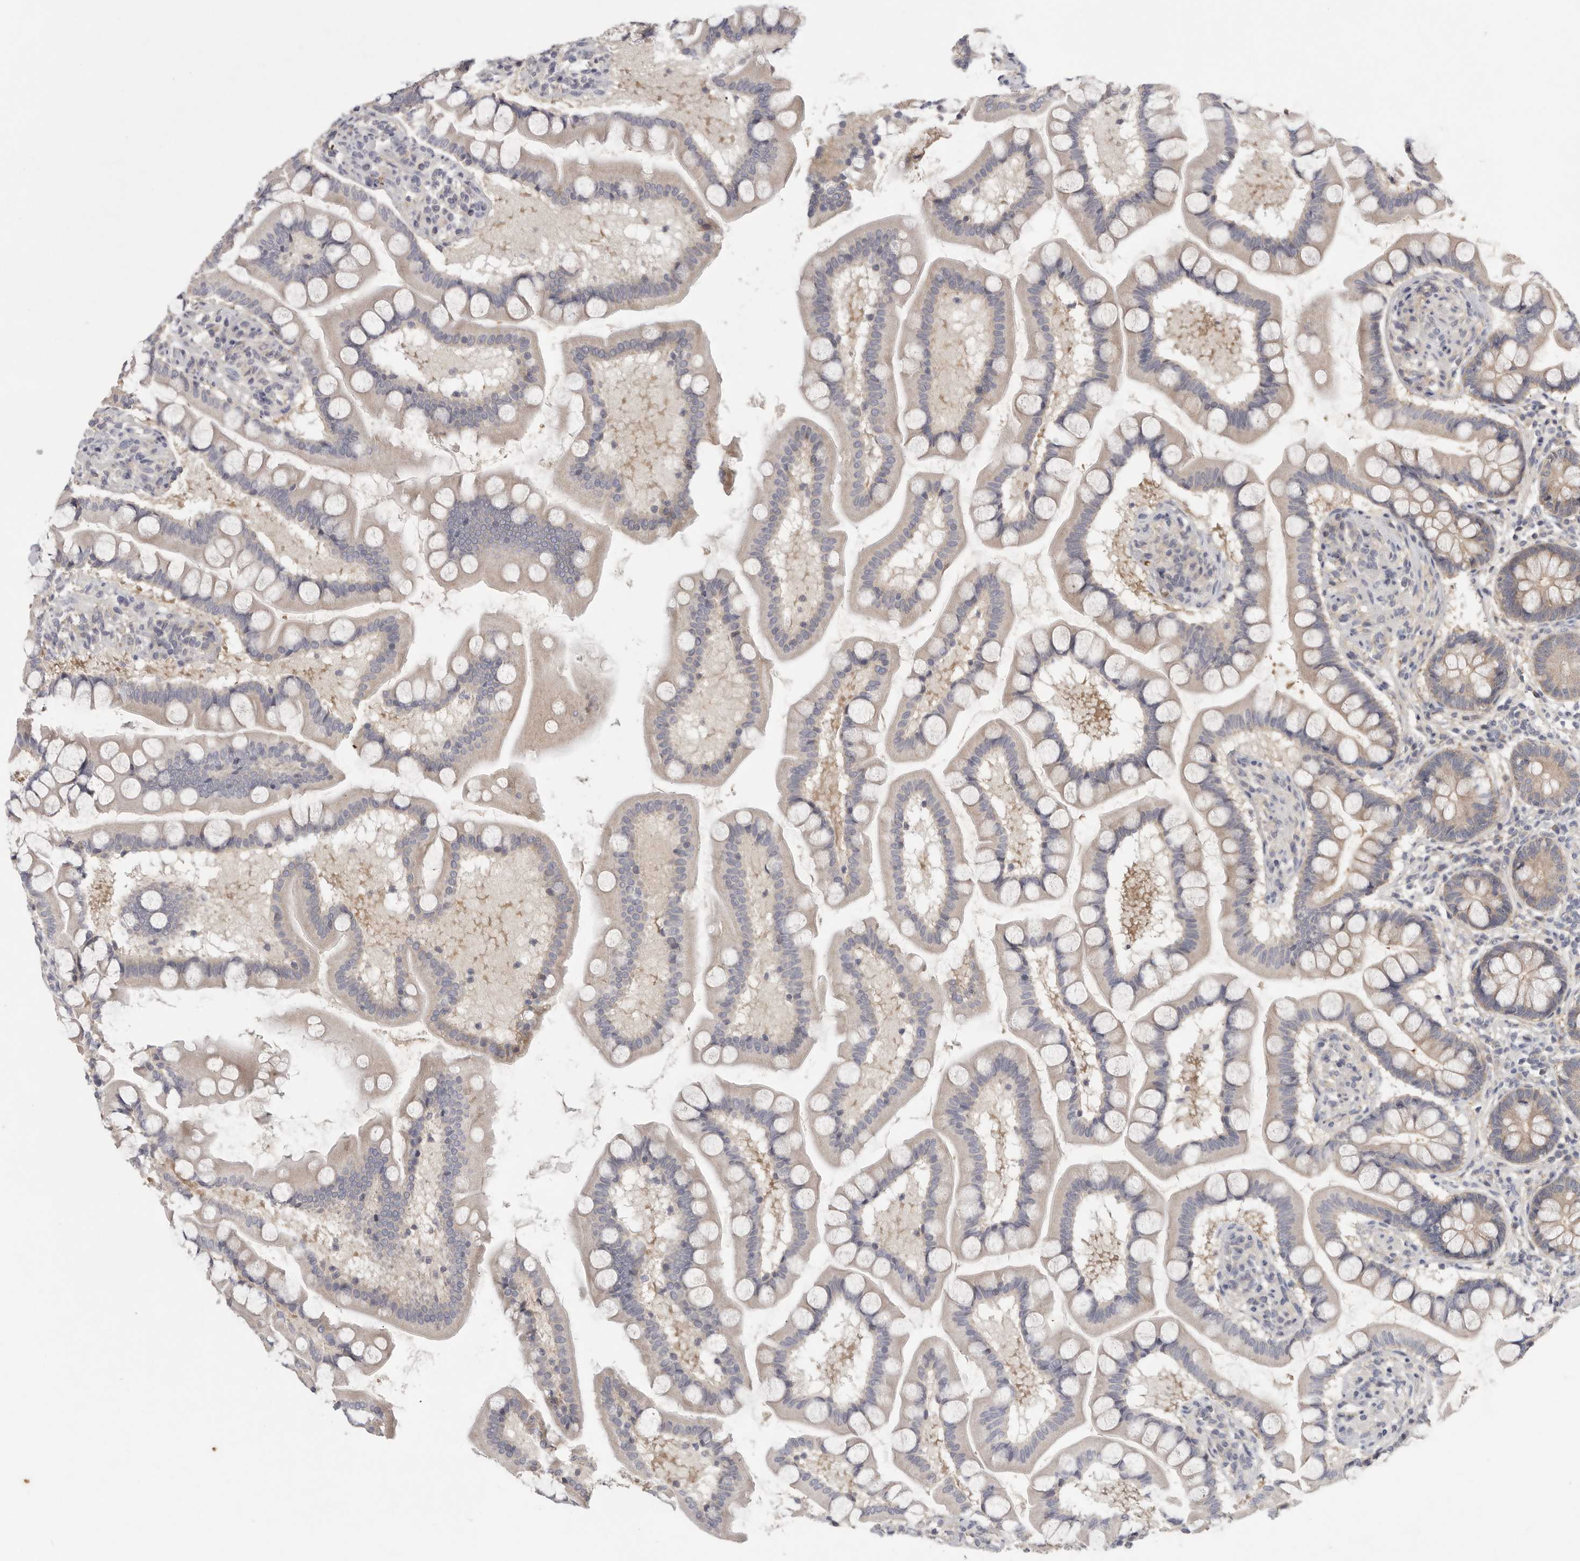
{"staining": {"intensity": "moderate", "quantity": "25%-75%", "location": "cytoplasmic/membranous"}, "tissue": "small intestine", "cell_type": "Glandular cells", "image_type": "normal", "snomed": [{"axis": "morphology", "description": "Normal tissue, NOS"}, {"axis": "topography", "description": "Small intestine"}], "caption": "The photomicrograph demonstrates immunohistochemical staining of benign small intestine. There is moderate cytoplasmic/membranous staining is seen in approximately 25%-75% of glandular cells. (DAB IHC, brown staining for protein, blue staining for nuclei).", "gene": "CFAP298", "patient": {"sex": "male", "age": 41}}